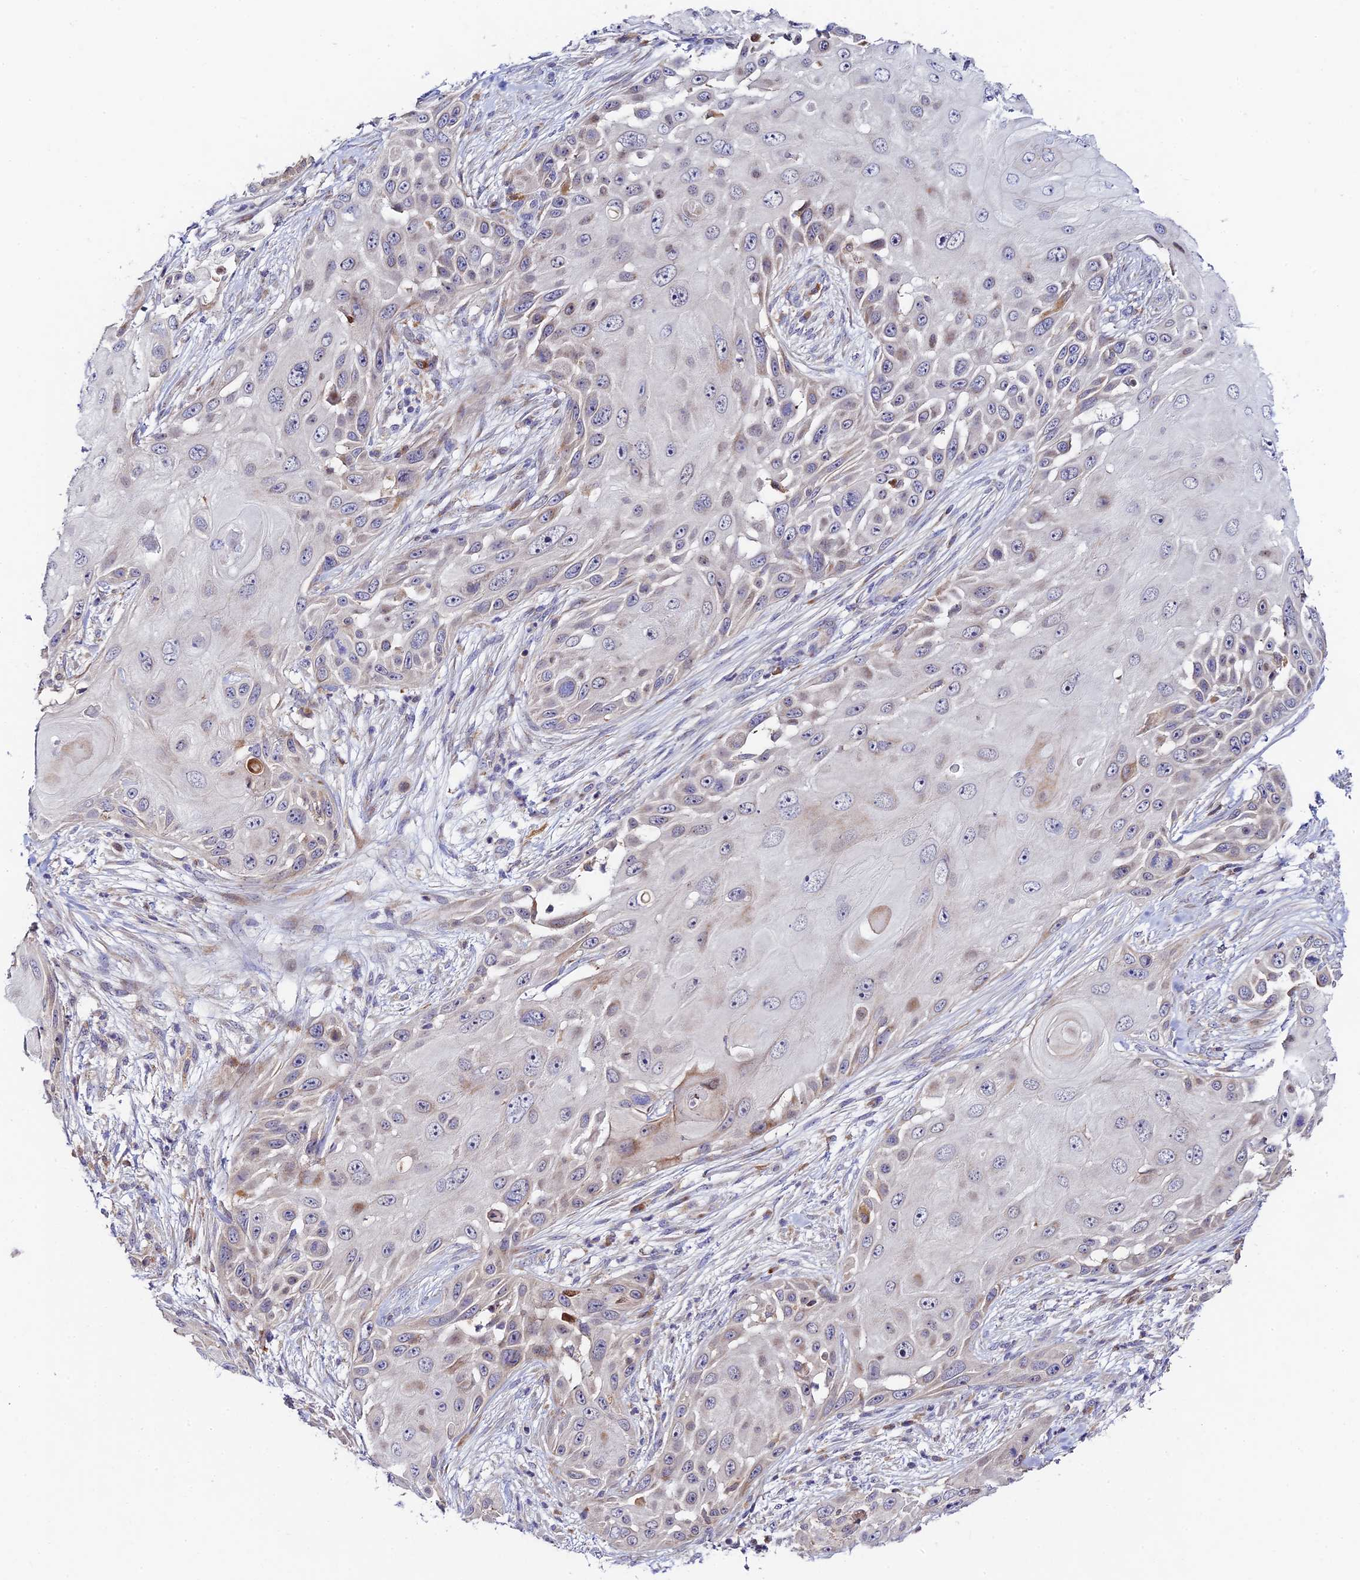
{"staining": {"intensity": "weak", "quantity": "<25%", "location": "cytoplasmic/membranous"}, "tissue": "skin cancer", "cell_type": "Tumor cells", "image_type": "cancer", "snomed": [{"axis": "morphology", "description": "Squamous cell carcinoma, NOS"}, {"axis": "topography", "description": "Skin"}], "caption": "There is no significant positivity in tumor cells of squamous cell carcinoma (skin).", "gene": "FUOM", "patient": {"sex": "female", "age": 44}}